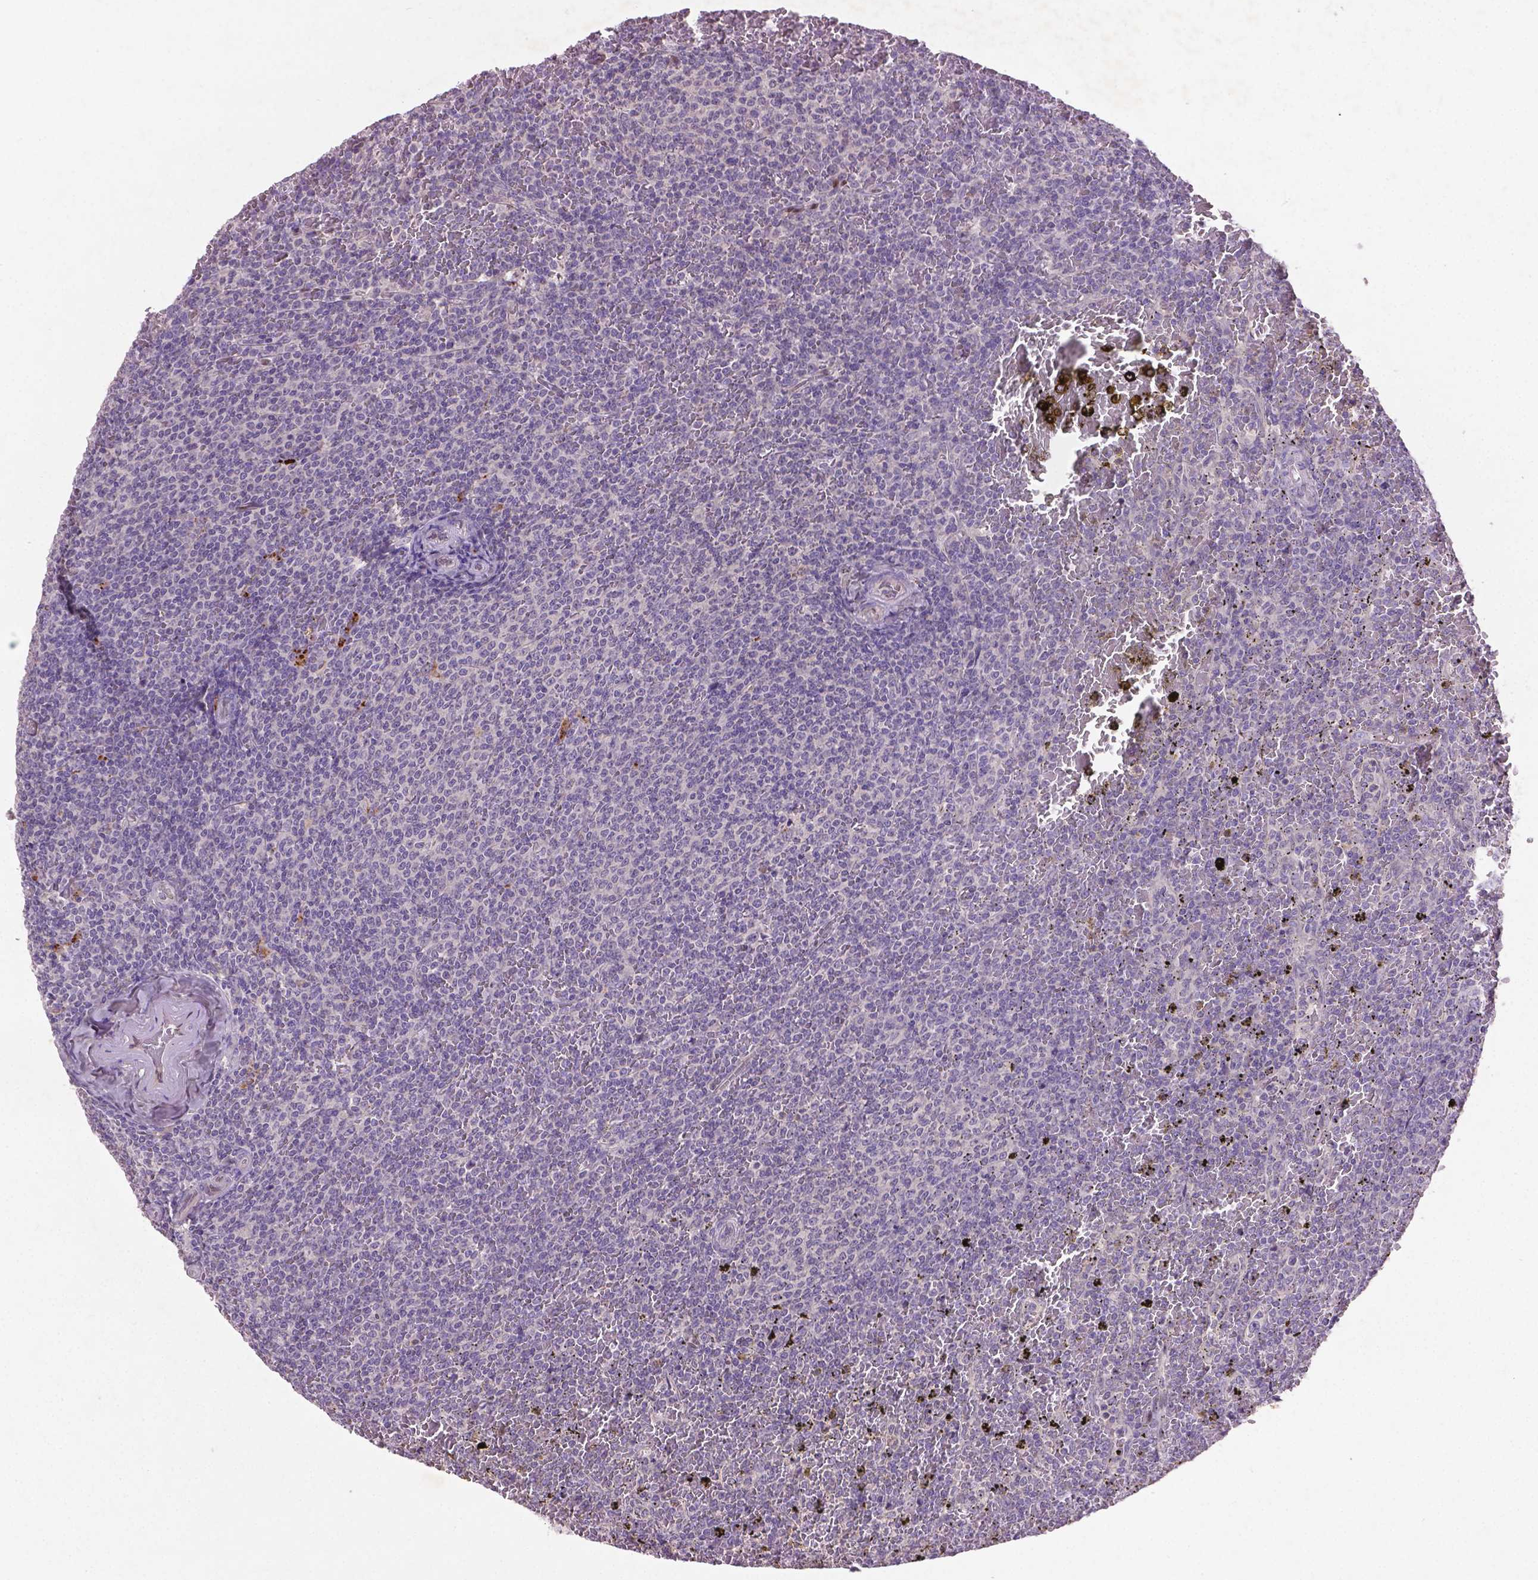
{"staining": {"intensity": "negative", "quantity": "none", "location": "none"}, "tissue": "lymphoma", "cell_type": "Tumor cells", "image_type": "cancer", "snomed": [{"axis": "morphology", "description": "Malignant lymphoma, non-Hodgkin's type, Low grade"}, {"axis": "topography", "description": "Spleen"}], "caption": "The IHC photomicrograph has no significant staining in tumor cells of lymphoma tissue.", "gene": "SOX17", "patient": {"sex": "female", "age": 77}}